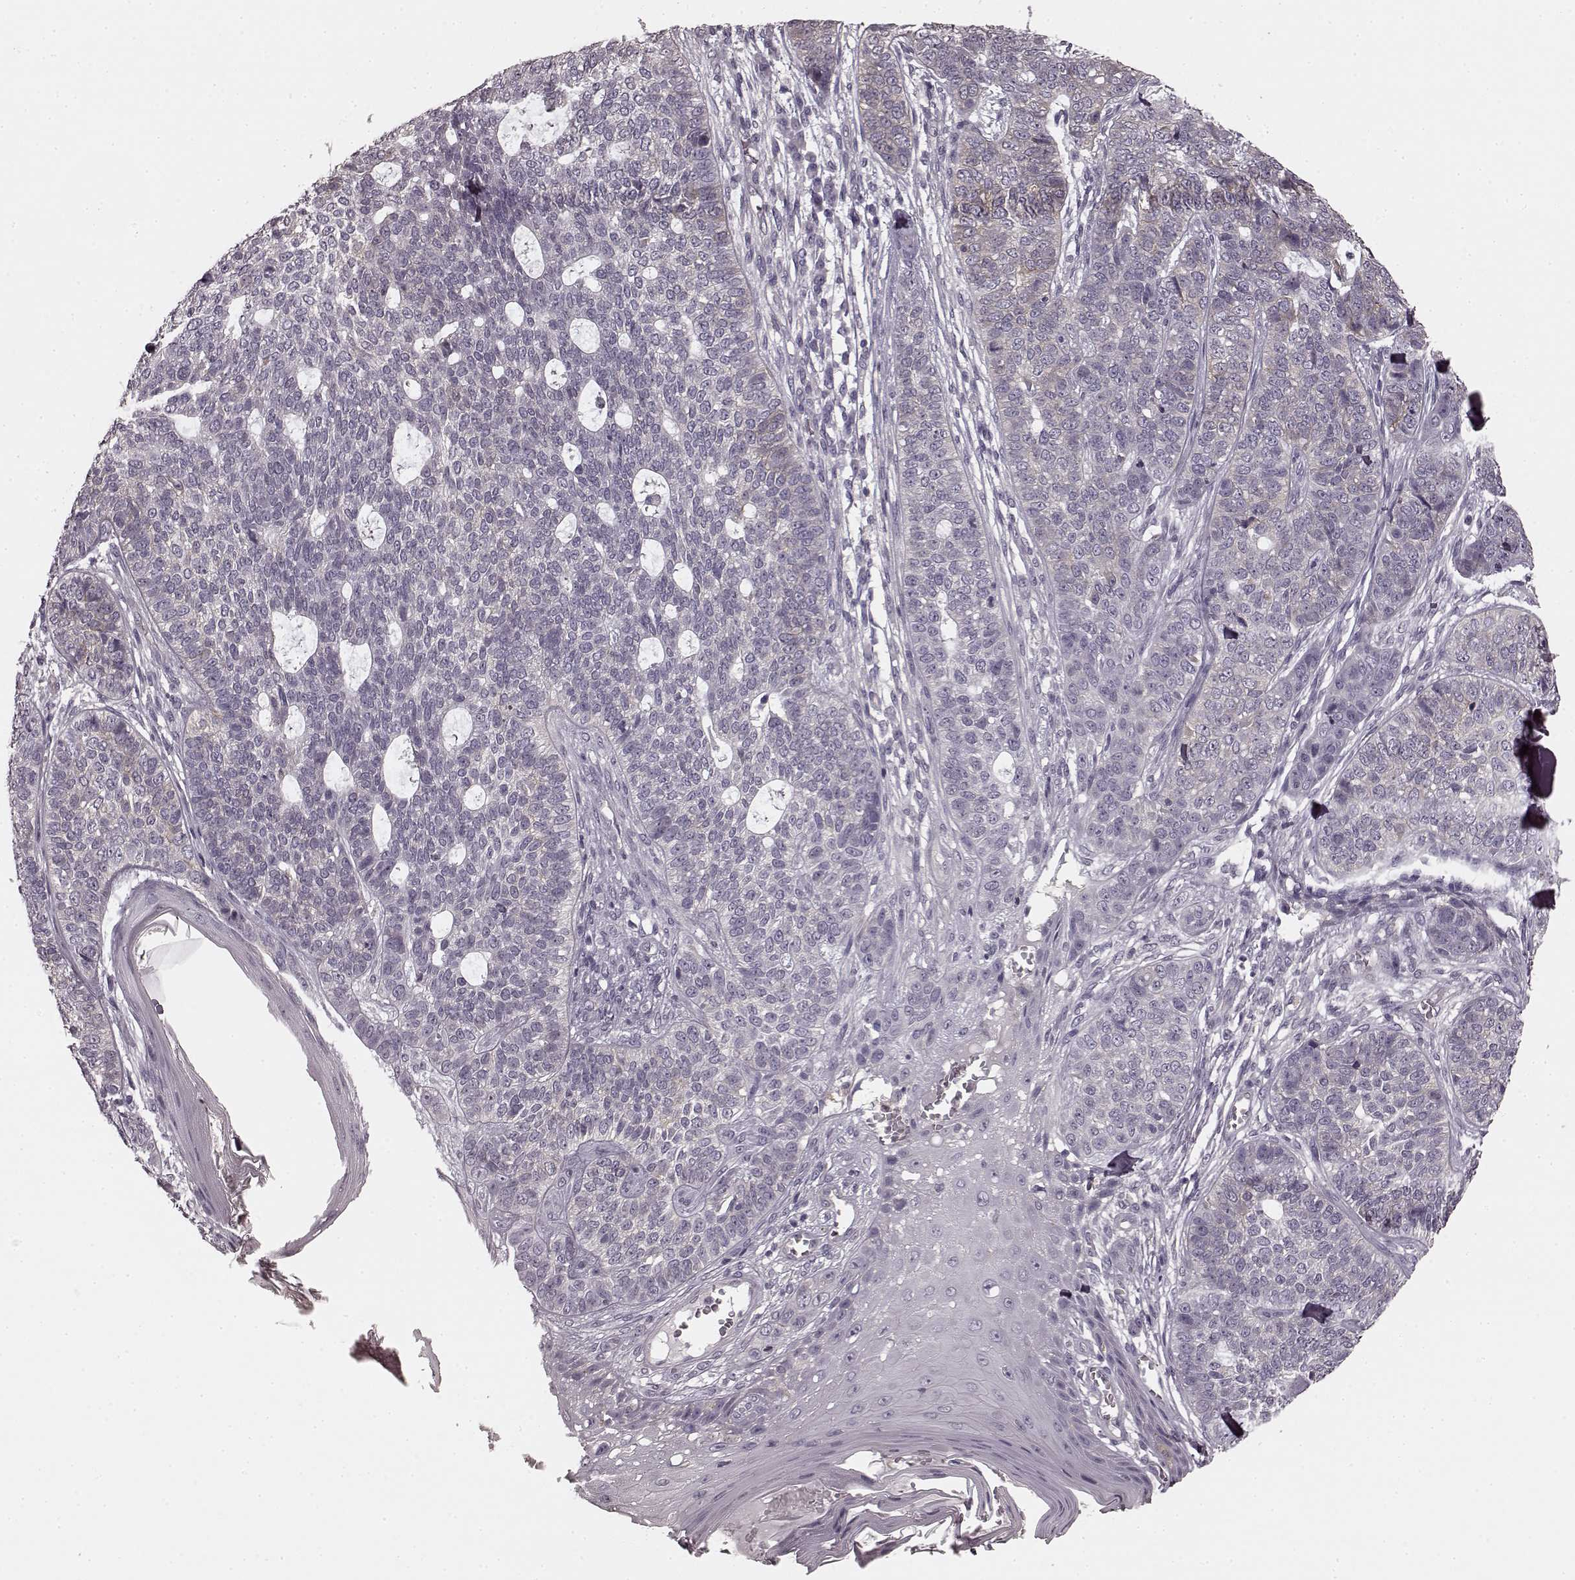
{"staining": {"intensity": "negative", "quantity": "none", "location": "none"}, "tissue": "skin cancer", "cell_type": "Tumor cells", "image_type": "cancer", "snomed": [{"axis": "morphology", "description": "Basal cell carcinoma"}, {"axis": "topography", "description": "Skin"}], "caption": "Protein analysis of skin cancer displays no significant staining in tumor cells. (Immunohistochemistry, brightfield microscopy, high magnification).", "gene": "PRKCE", "patient": {"sex": "female", "age": 69}}